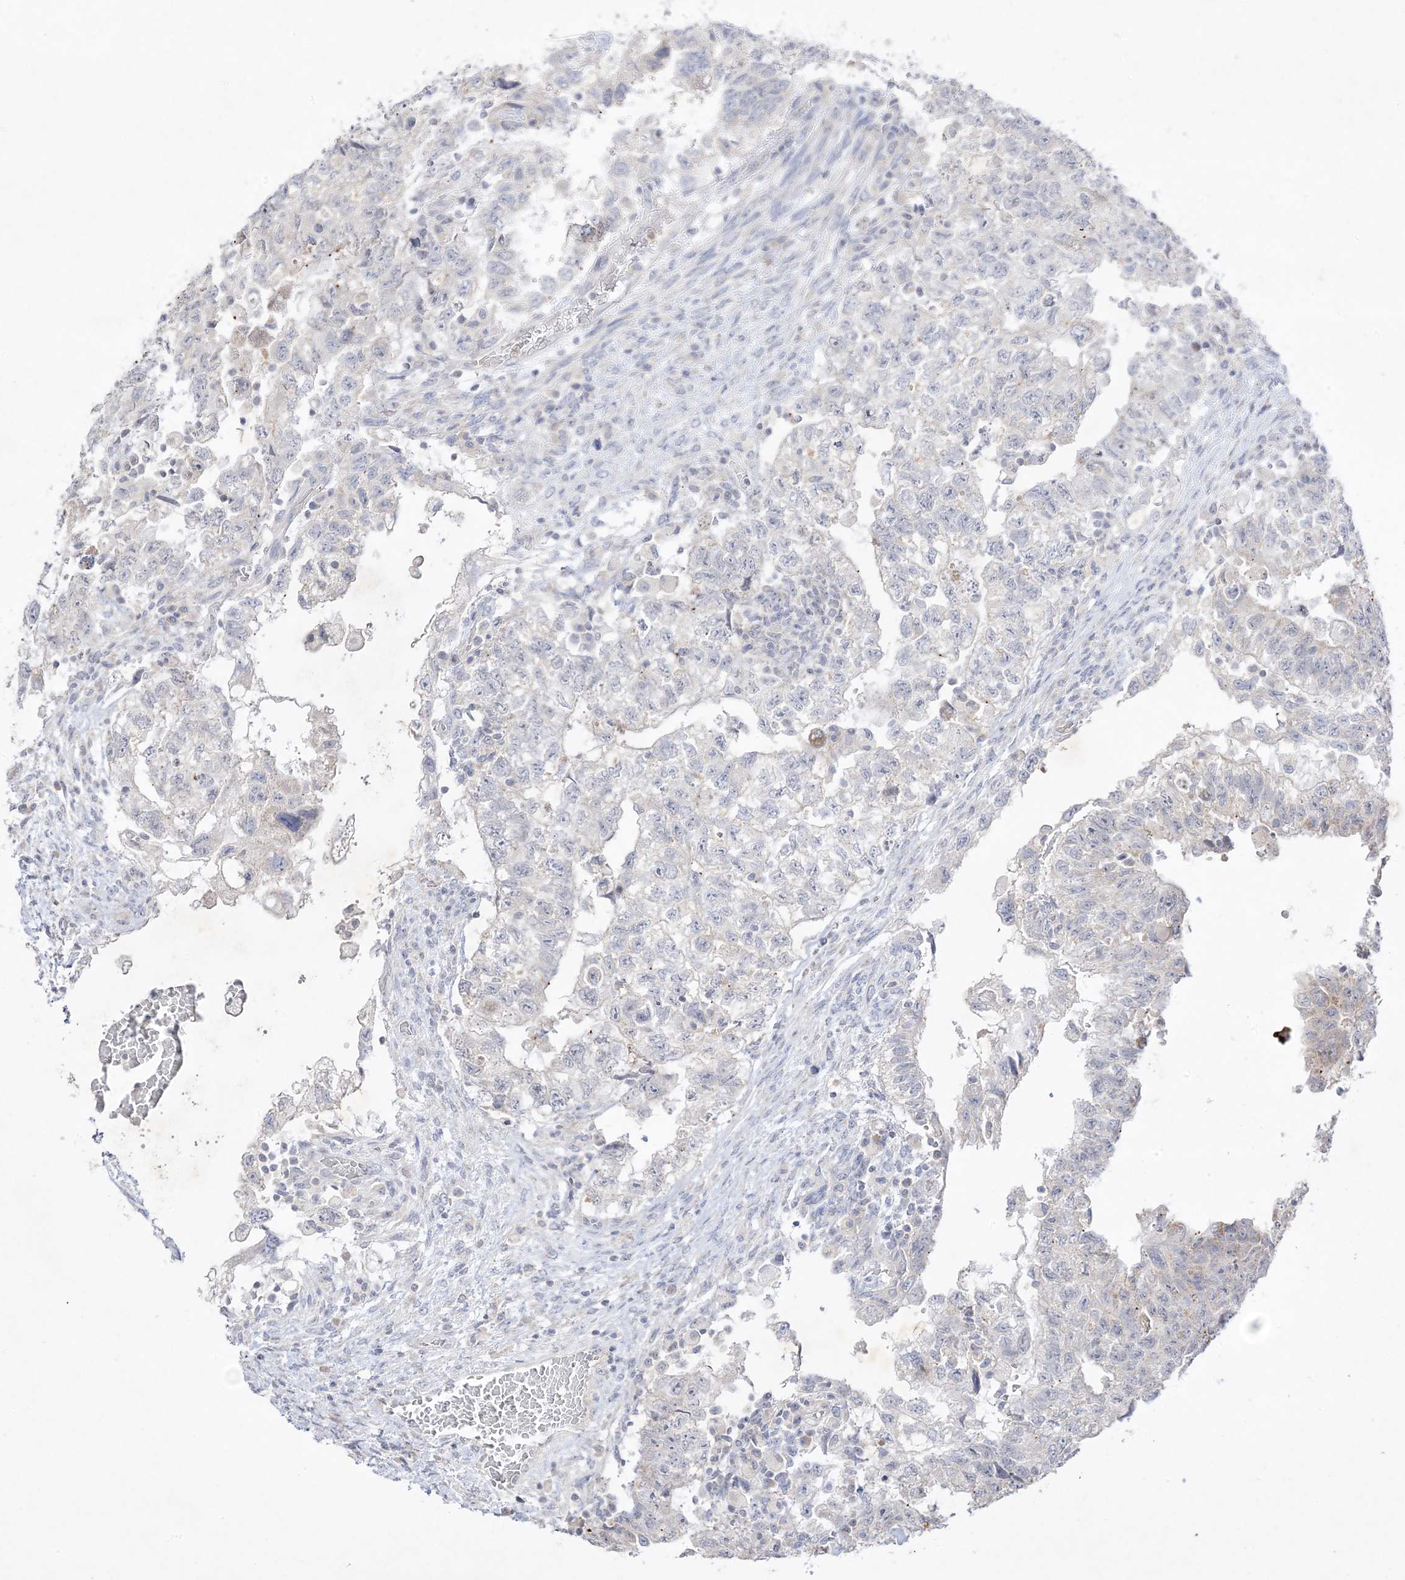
{"staining": {"intensity": "negative", "quantity": "none", "location": "none"}, "tissue": "testis cancer", "cell_type": "Tumor cells", "image_type": "cancer", "snomed": [{"axis": "morphology", "description": "Carcinoma, Embryonal, NOS"}, {"axis": "topography", "description": "Testis"}], "caption": "A histopathology image of testis cancer (embryonal carcinoma) stained for a protein exhibits no brown staining in tumor cells.", "gene": "TRANK1", "patient": {"sex": "male", "age": 36}}